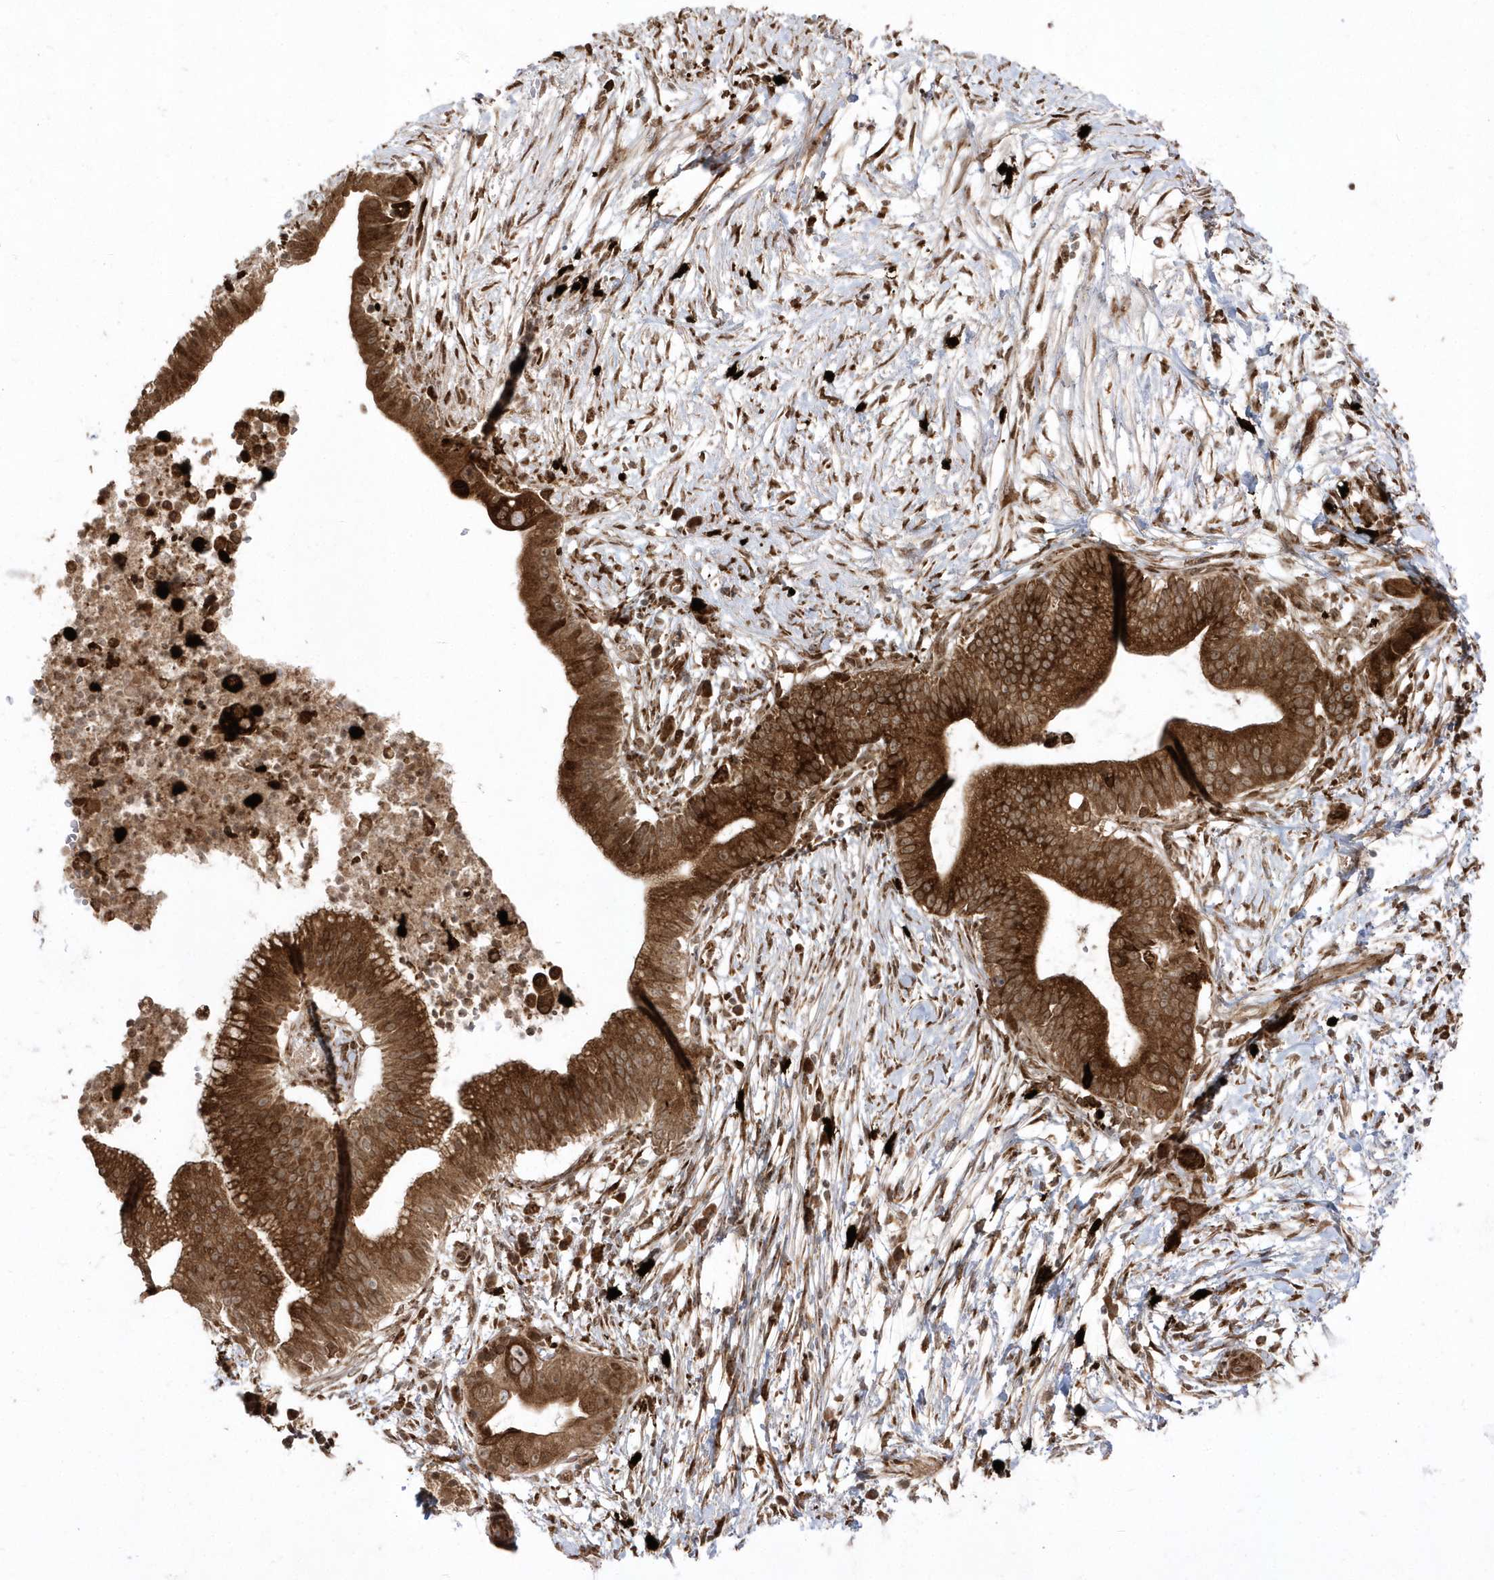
{"staining": {"intensity": "strong", "quantity": ">75%", "location": "cytoplasmic/membranous,nuclear"}, "tissue": "pancreatic cancer", "cell_type": "Tumor cells", "image_type": "cancer", "snomed": [{"axis": "morphology", "description": "Adenocarcinoma, NOS"}, {"axis": "topography", "description": "Pancreas"}], "caption": "The histopathology image shows immunohistochemical staining of adenocarcinoma (pancreatic). There is strong cytoplasmic/membranous and nuclear positivity is appreciated in approximately >75% of tumor cells. (IHC, brightfield microscopy, high magnification).", "gene": "EPC2", "patient": {"sex": "male", "age": 68}}